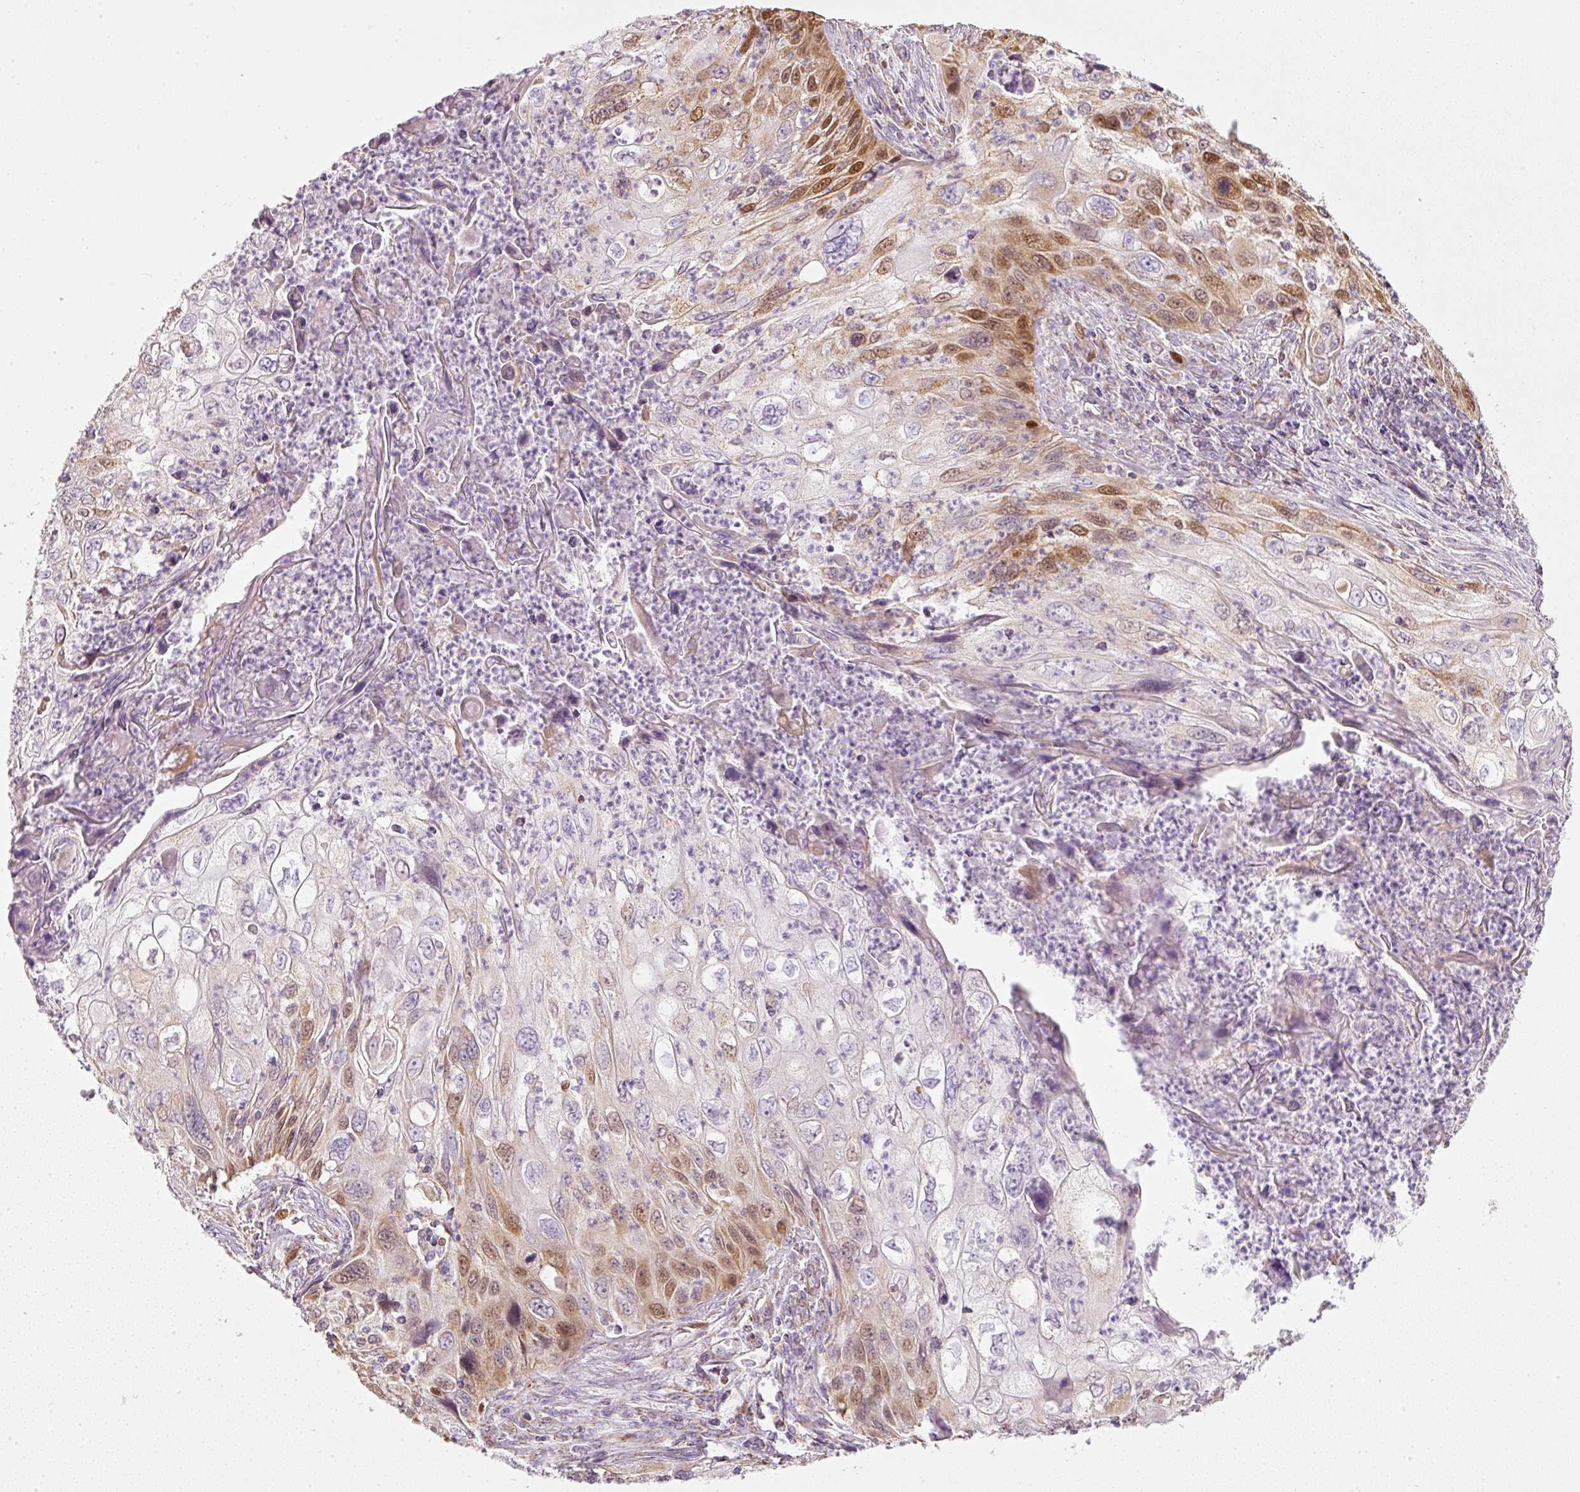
{"staining": {"intensity": "moderate", "quantity": "25%-75%", "location": "cytoplasmic/membranous,nuclear"}, "tissue": "cervical cancer", "cell_type": "Tumor cells", "image_type": "cancer", "snomed": [{"axis": "morphology", "description": "Squamous cell carcinoma, NOS"}, {"axis": "topography", "description": "Cervix"}], "caption": "Protein staining by IHC exhibits moderate cytoplasmic/membranous and nuclear expression in about 25%-75% of tumor cells in cervical cancer.", "gene": "DUT", "patient": {"sex": "female", "age": 70}}